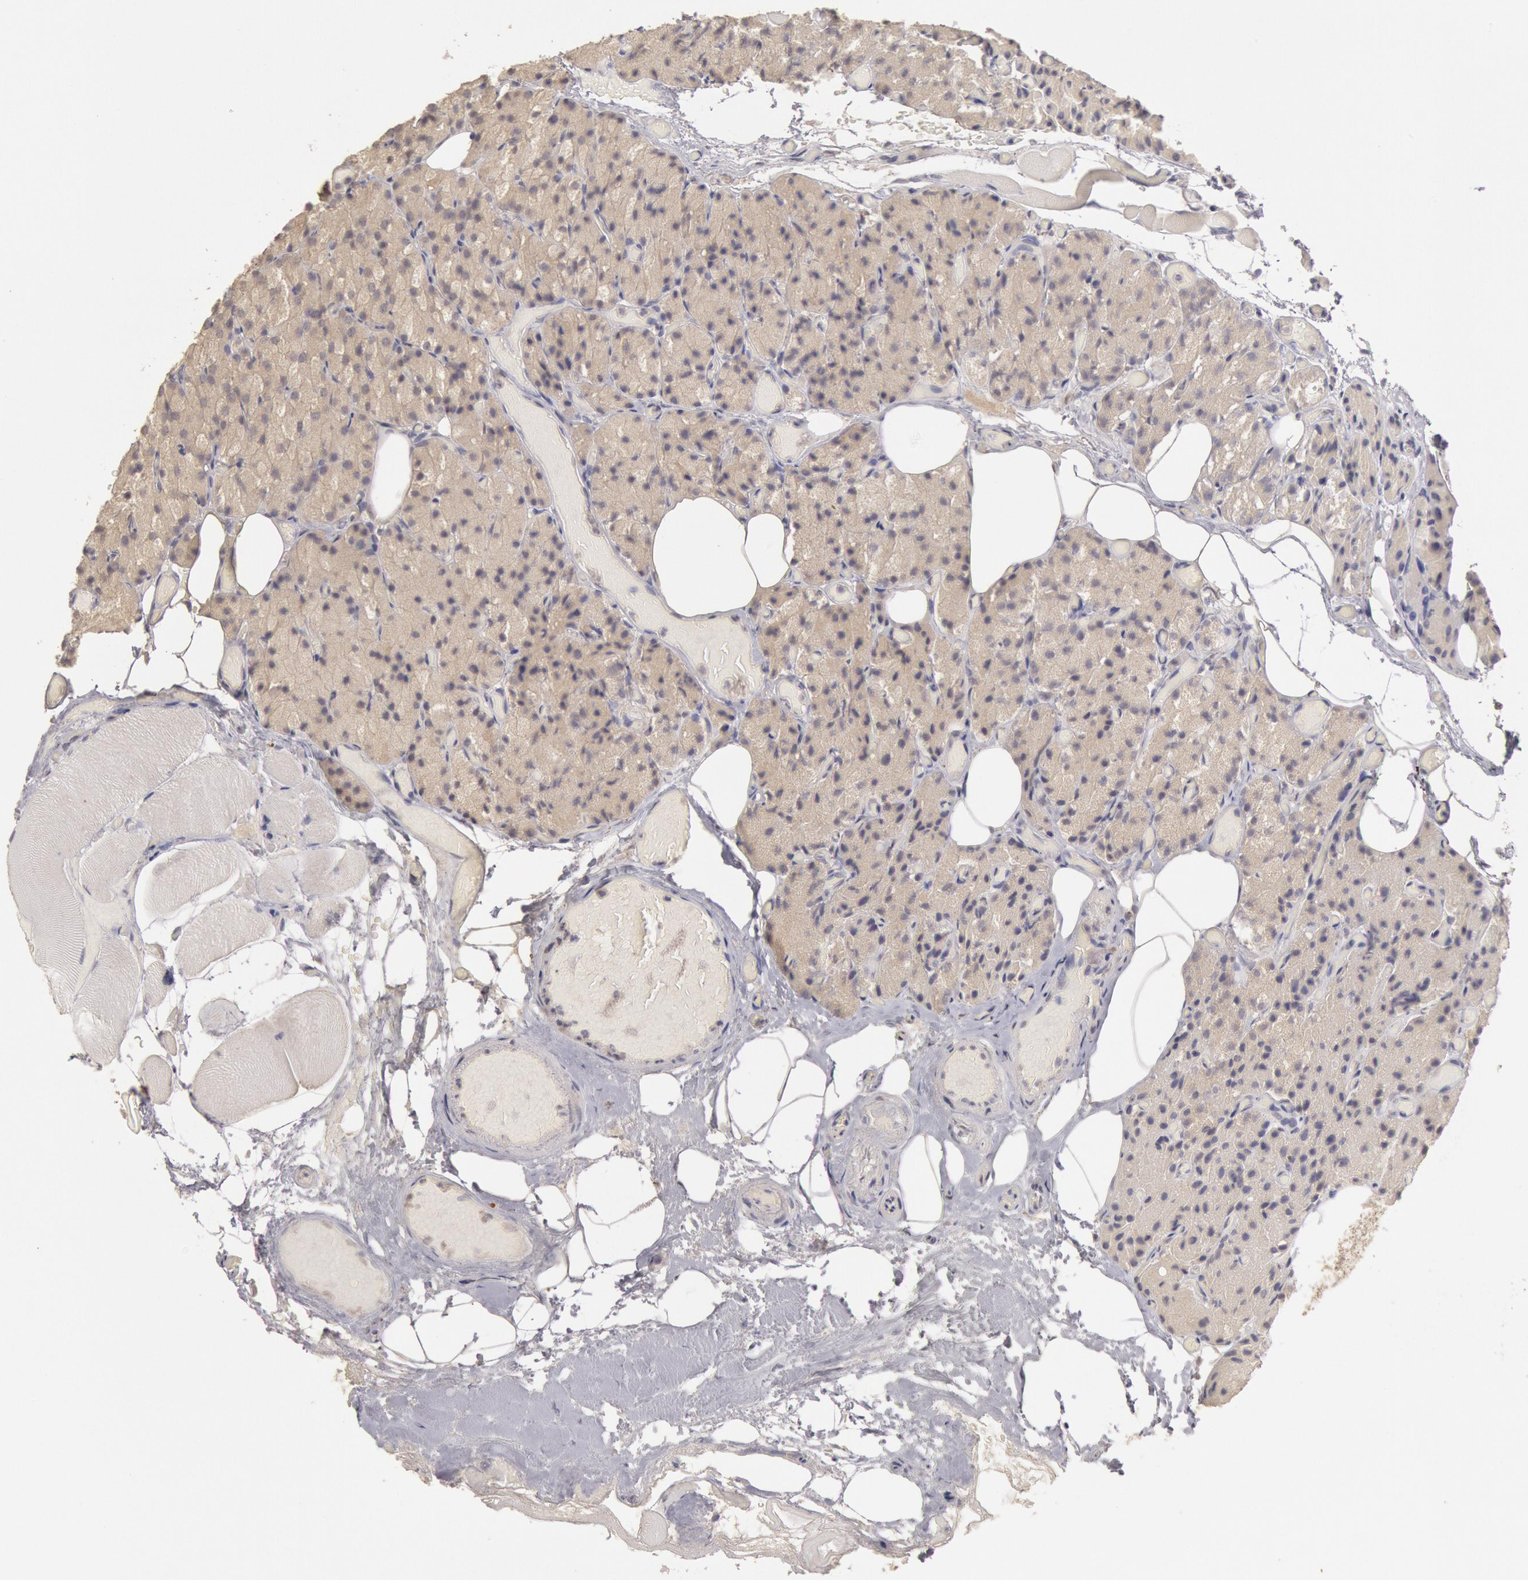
{"staining": {"intensity": "weak", "quantity": ">75%", "location": "cytoplasmic/membranous"}, "tissue": "parathyroid gland", "cell_type": "Glandular cells", "image_type": "normal", "snomed": [{"axis": "morphology", "description": "Normal tissue, NOS"}, {"axis": "topography", "description": "Skeletal muscle"}, {"axis": "topography", "description": "Parathyroid gland"}], "caption": "Immunohistochemical staining of unremarkable parathyroid gland displays >75% levels of weak cytoplasmic/membranous protein positivity in about >75% of glandular cells.", "gene": "ZFP36L1", "patient": {"sex": "female", "age": 37}}